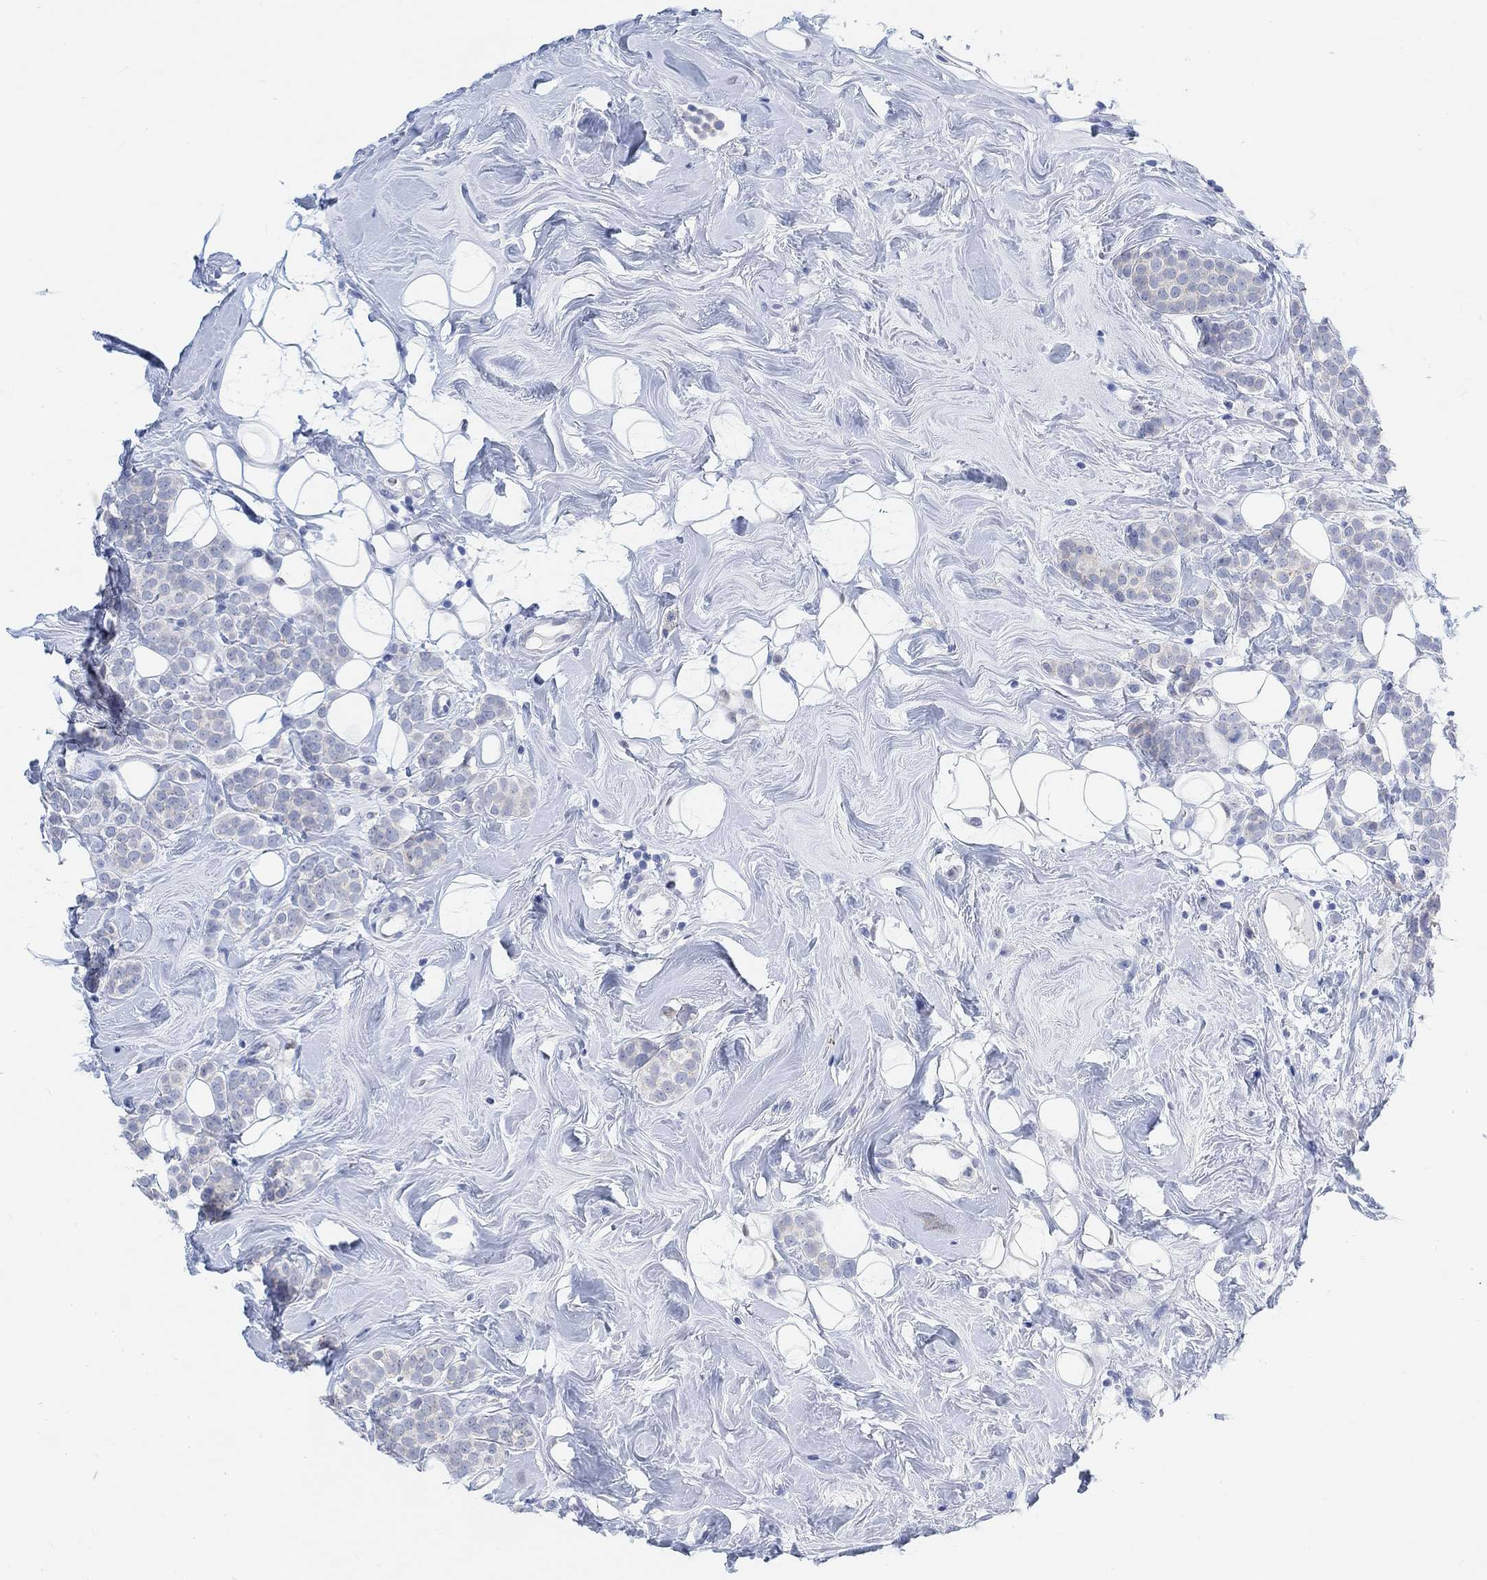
{"staining": {"intensity": "negative", "quantity": "none", "location": "none"}, "tissue": "breast cancer", "cell_type": "Tumor cells", "image_type": "cancer", "snomed": [{"axis": "morphology", "description": "Lobular carcinoma"}, {"axis": "topography", "description": "Breast"}], "caption": "This is a histopathology image of immunohistochemistry staining of lobular carcinoma (breast), which shows no expression in tumor cells.", "gene": "ENO4", "patient": {"sex": "female", "age": 49}}